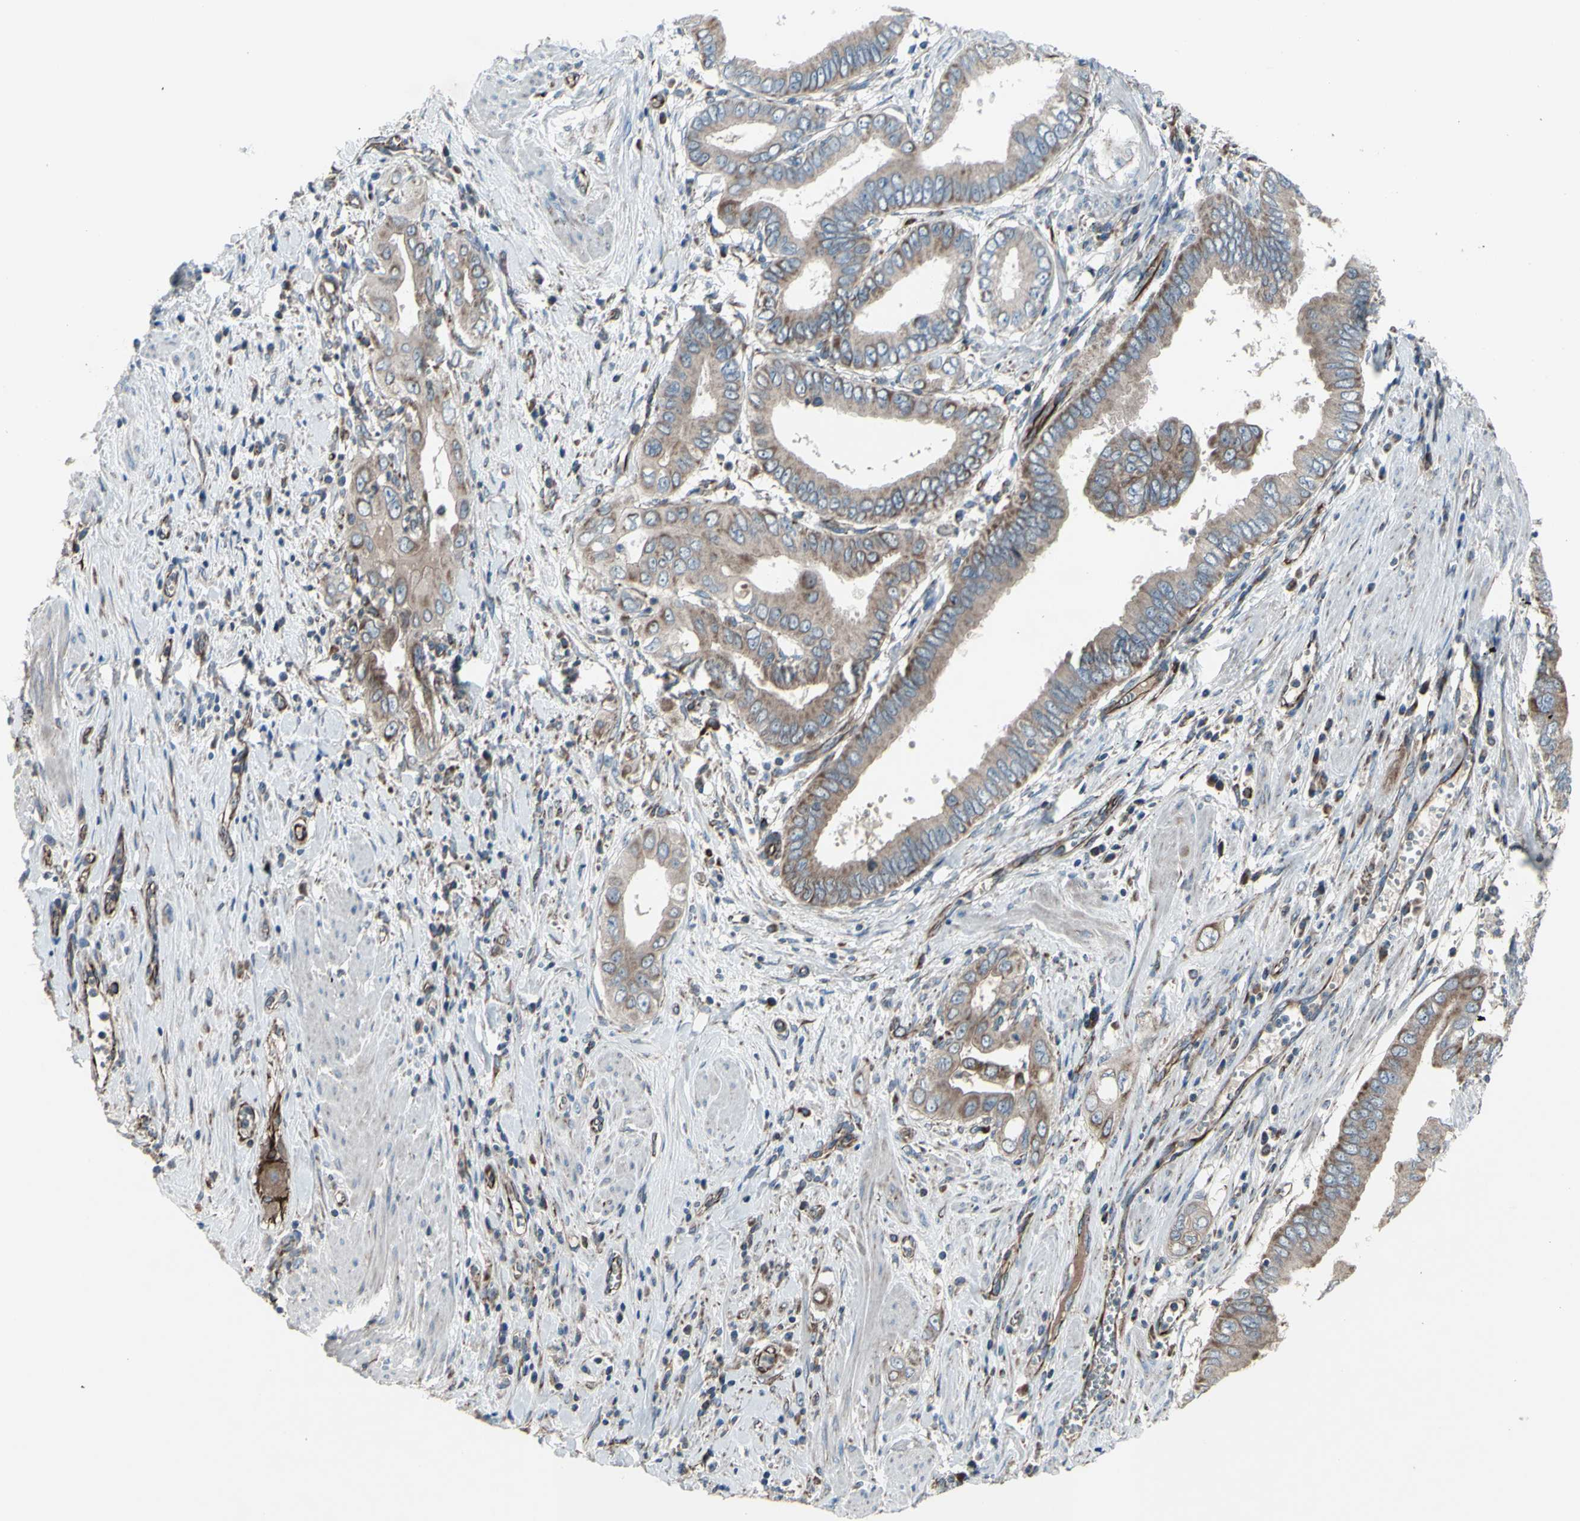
{"staining": {"intensity": "weak", "quantity": ">75%", "location": "cytoplasmic/membranous"}, "tissue": "pancreatic cancer", "cell_type": "Tumor cells", "image_type": "cancer", "snomed": [{"axis": "morphology", "description": "Normal tissue, NOS"}, {"axis": "topography", "description": "Lymph node"}], "caption": "Protein analysis of pancreatic cancer tissue exhibits weak cytoplasmic/membranous expression in about >75% of tumor cells. Ihc stains the protein of interest in brown and the nuclei are stained blue.", "gene": "EMC7", "patient": {"sex": "male", "age": 50}}